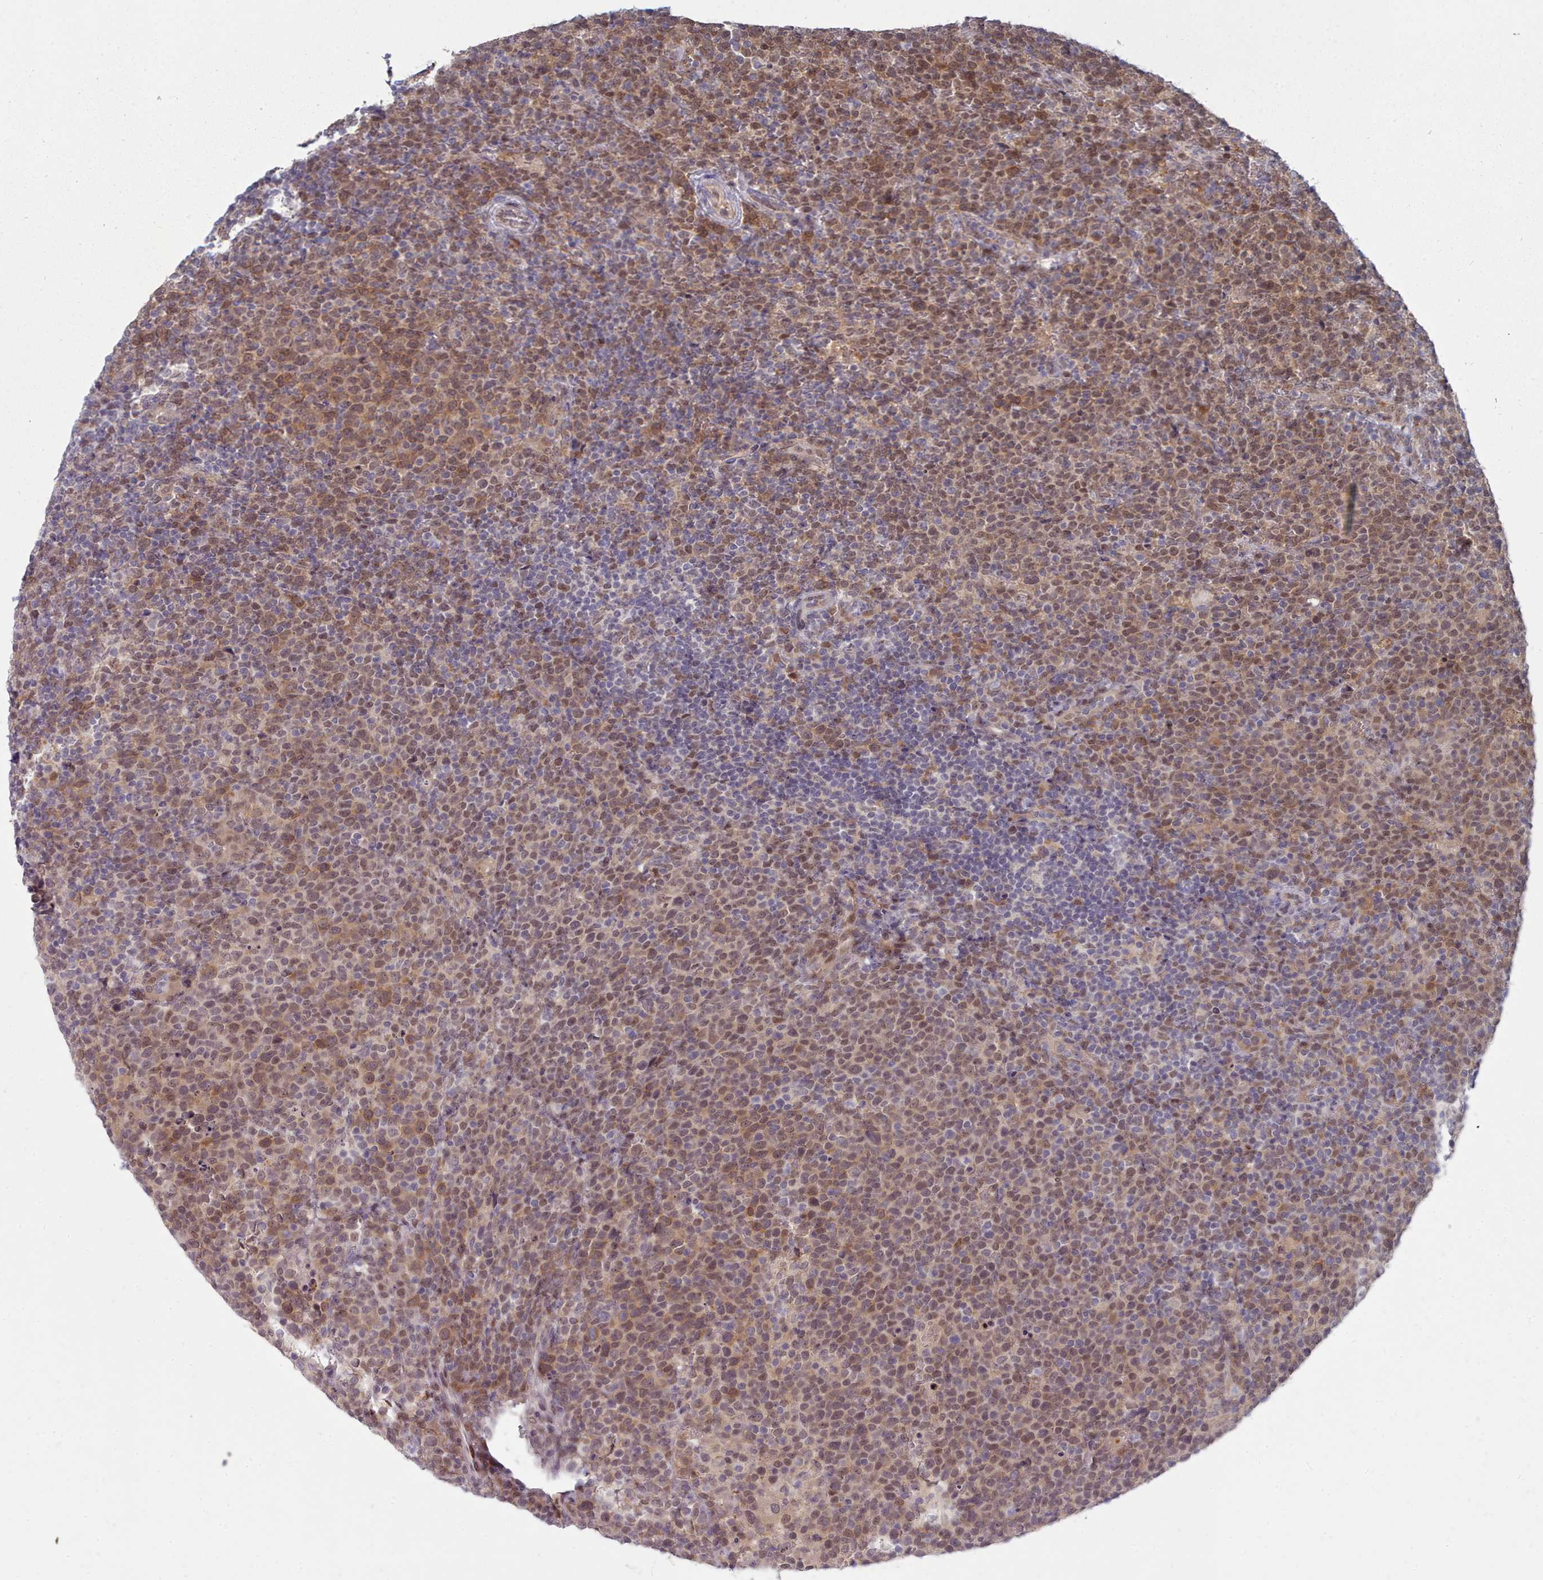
{"staining": {"intensity": "moderate", "quantity": ">75%", "location": "nuclear"}, "tissue": "lymphoma", "cell_type": "Tumor cells", "image_type": "cancer", "snomed": [{"axis": "morphology", "description": "Malignant lymphoma, non-Hodgkin's type, High grade"}, {"axis": "topography", "description": "Lymph node"}], "caption": "The image demonstrates staining of malignant lymphoma, non-Hodgkin's type (high-grade), revealing moderate nuclear protein positivity (brown color) within tumor cells. The staining was performed using DAB, with brown indicating positive protein expression. Nuclei are stained blue with hematoxylin.", "gene": "GINS1", "patient": {"sex": "male", "age": 61}}